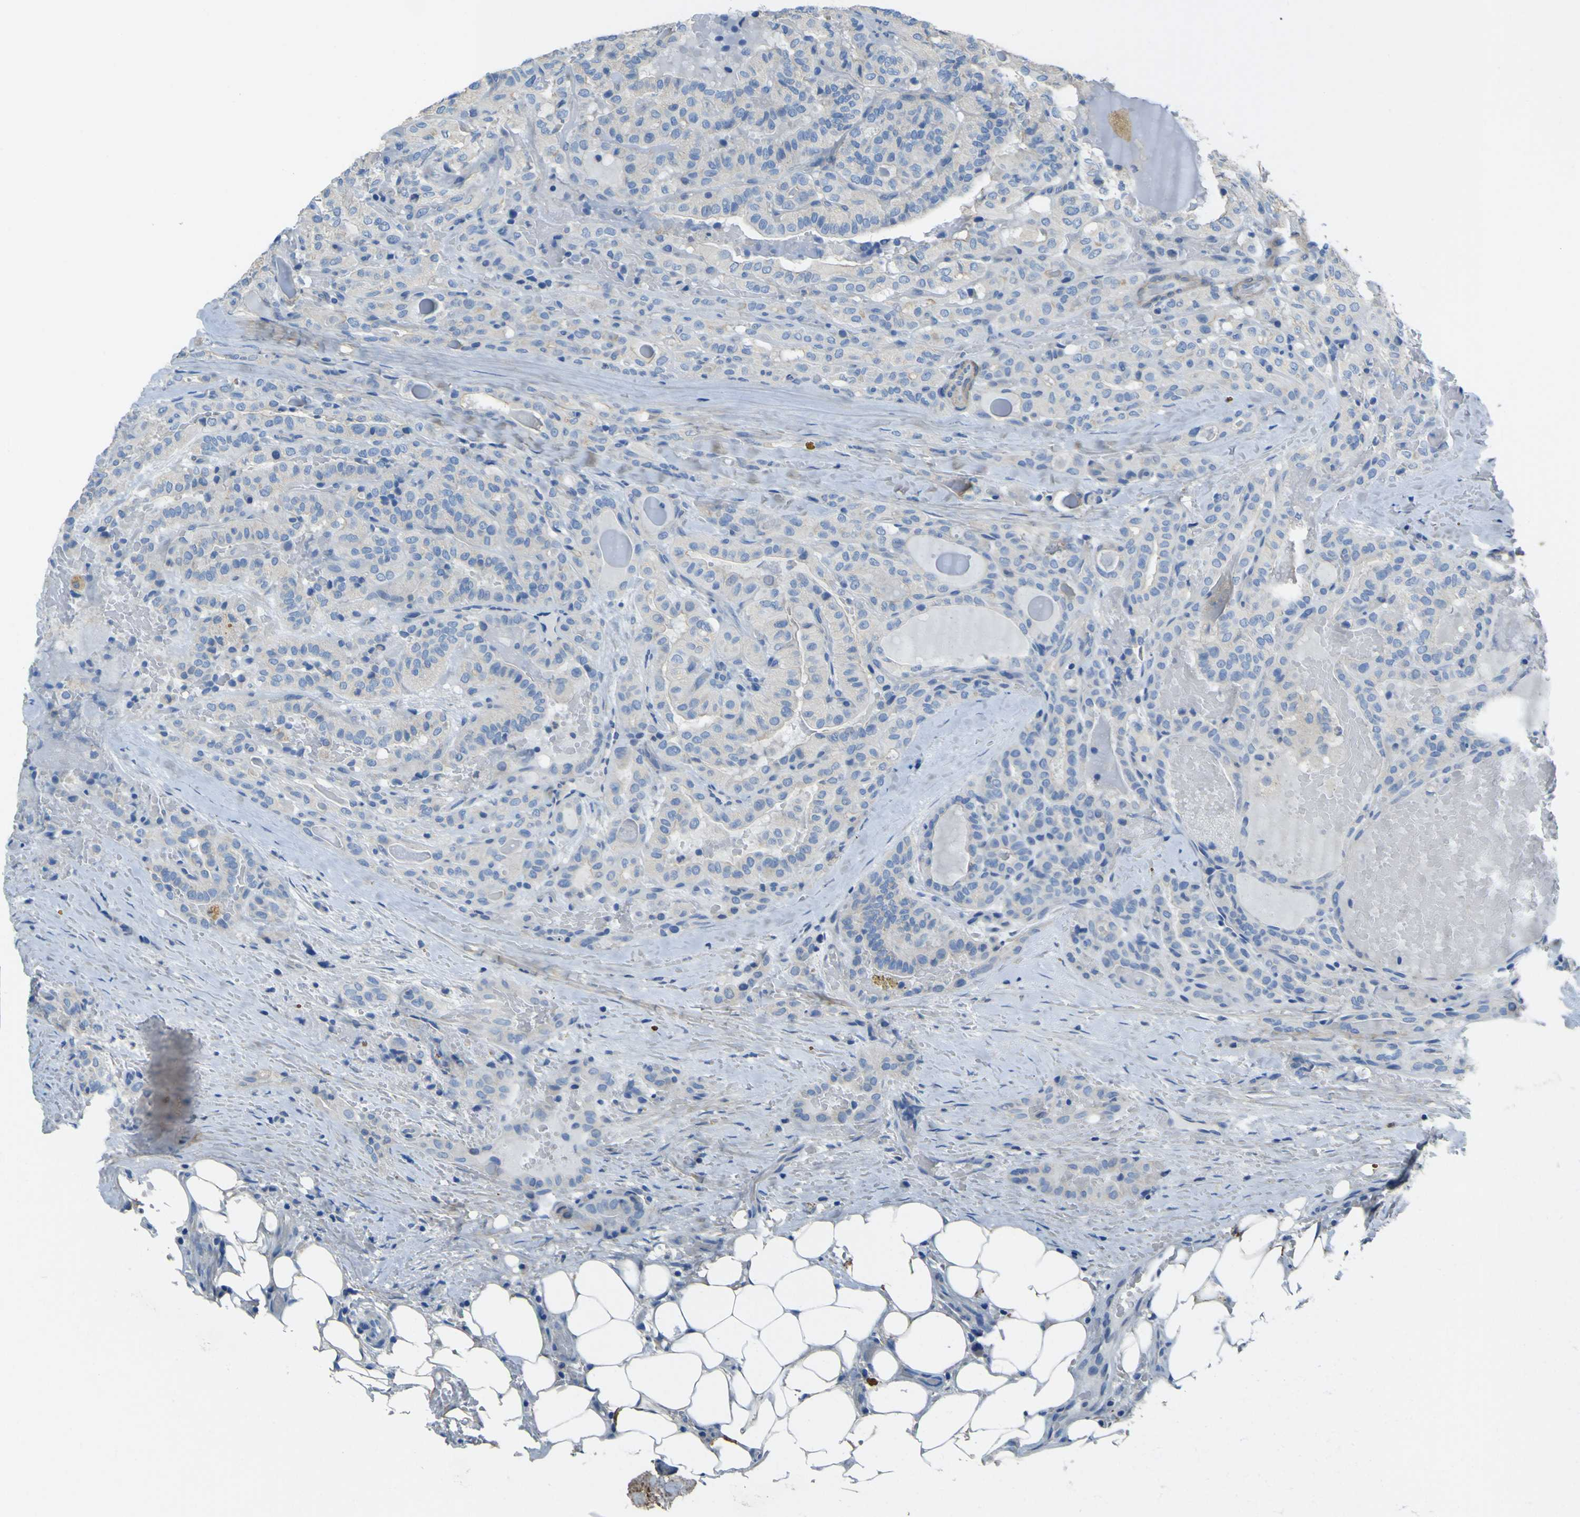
{"staining": {"intensity": "weak", "quantity": "25%-75%", "location": "cytoplasmic/membranous"}, "tissue": "head and neck cancer", "cell_type": "Tumor cells", "image_type": "cancer", "snomed": [{"axis": "morphology", "description": "Squamous cell carcinoma, NOS"}, {"axis": "topography", "description": "Oral tissue"}, {"axis": "topography", "description": "Head-Neck"}], "caption": "The micrograph demonstrates a brown stain indicating the presence of a protein in the cytoplasmic/membranous of tumor cells in head and neck squamous cell carcinoma.", "gene": "OGN", "patient": {"sex": "female", "age": 50}}